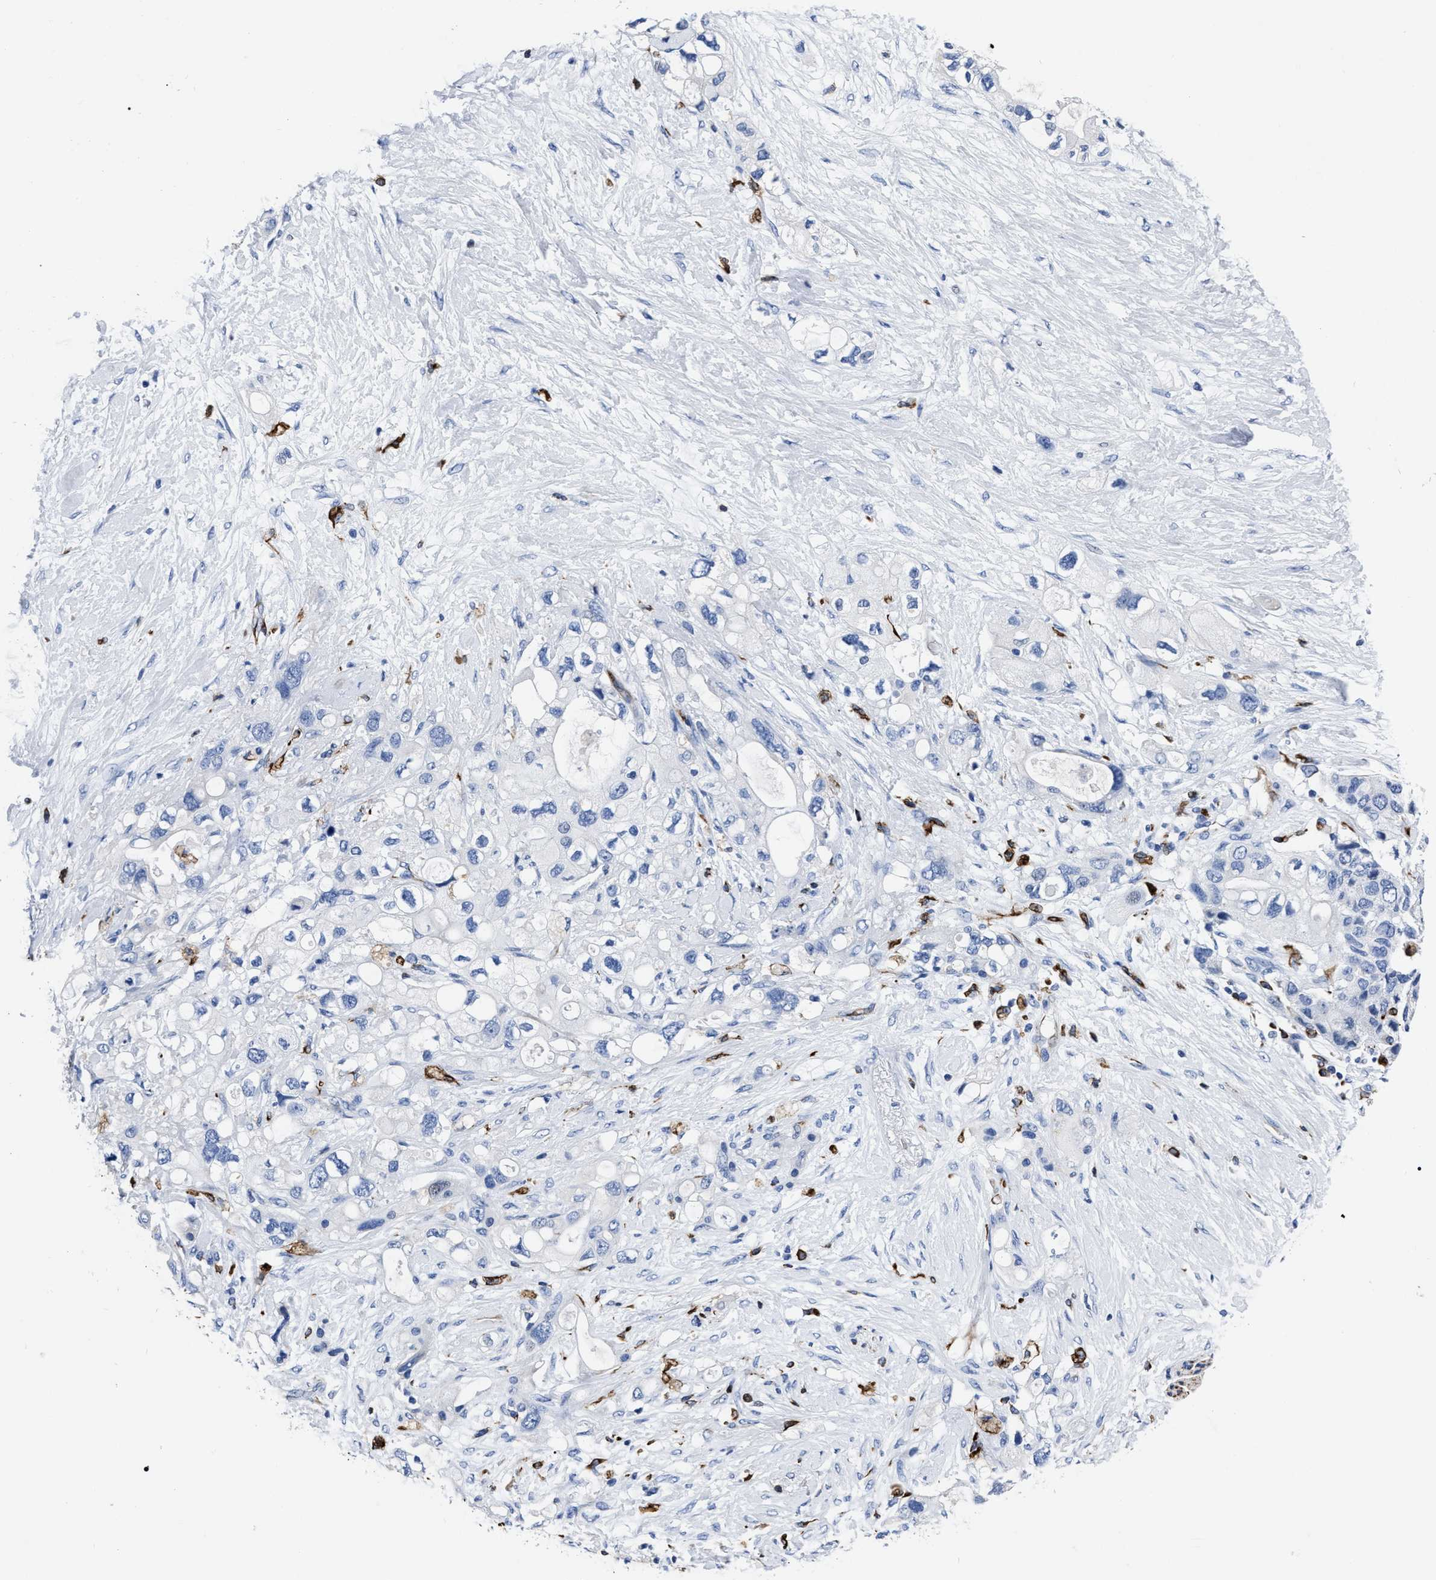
{"staining": {"intensity": "negative", "quantity": "none", "location": "none"}, "tissue": "pancreatic cancer", "cell_type": "Tumor cells", "image_type": "cancer", "snomed": [{"axis": "morphology", "description": "Adenocarcinoma, NOS"}, {"axis": "topography", "description": "Pancreas"}], "caption": "High magnification brightfield microscopy of adenocarcinoma (pancreatic) stained with DAB (brown) and counterstained with hematoxylin (blue): tumor cells show no significant staining.", "gene": "OR10G3", "patient": {"sex": "female", "age": 56}}